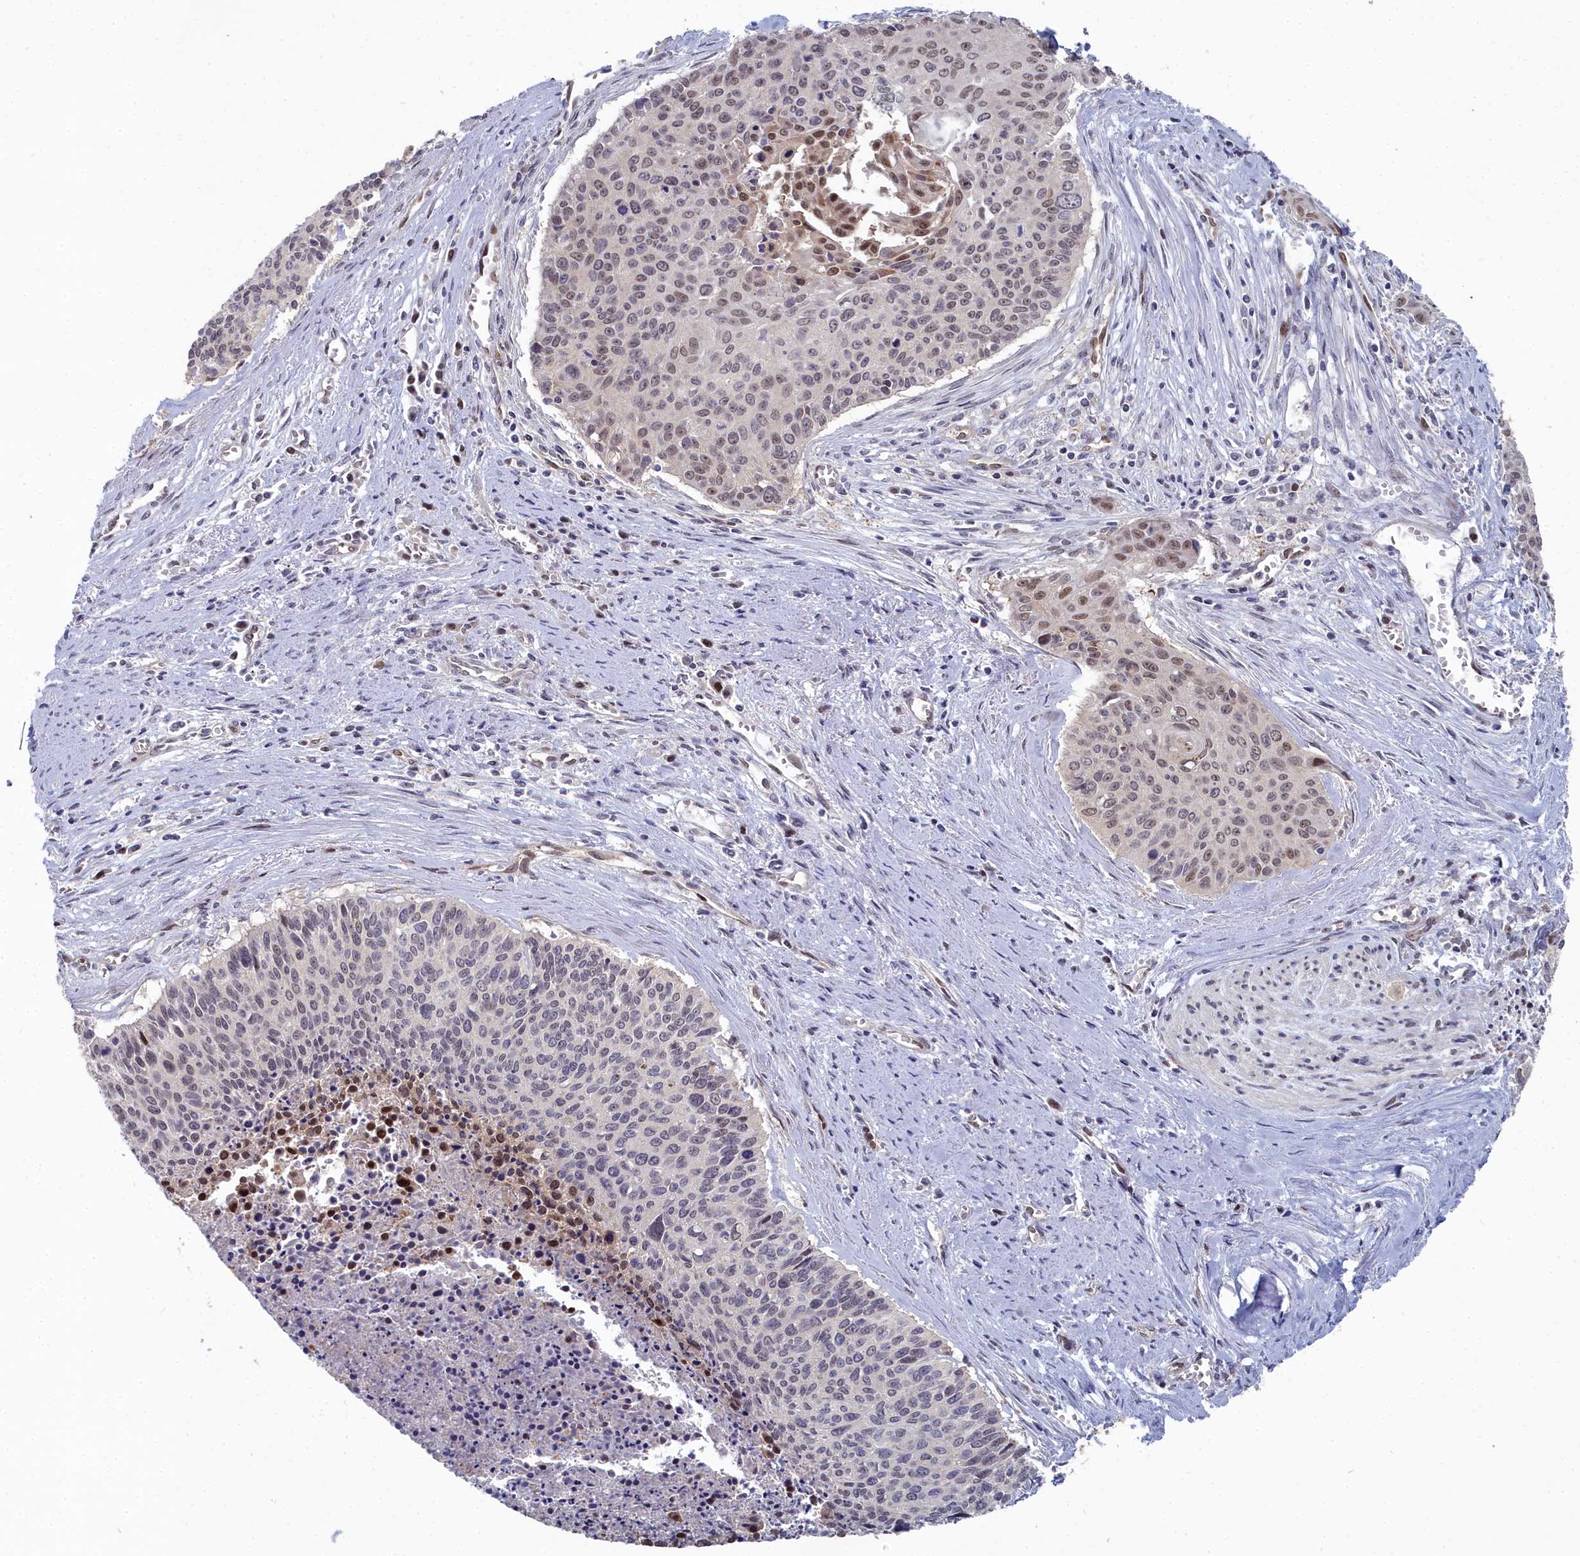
{"staining": {"intensity": "weak", "quantity": "25%-75%", "location": "nuclear"}, "tissue": "cervical cancer", "cell_type": "Tumor cells", "image_type": "cancer", "snomed": [{"axis": "morphology", "description": "Squamous cell carcinoma, NOS"}, {"axis": "topography", "description": "Cervix"}], "caption": "Cervical cancer (squamous cell carcinoma) tissue demonstrates weak nuclear expression in about 25%-75% of tumor cells, visualized by immunohistochemistry.", "gene": "RPS27A", "patient": {"sex": "female", "age": 55}}